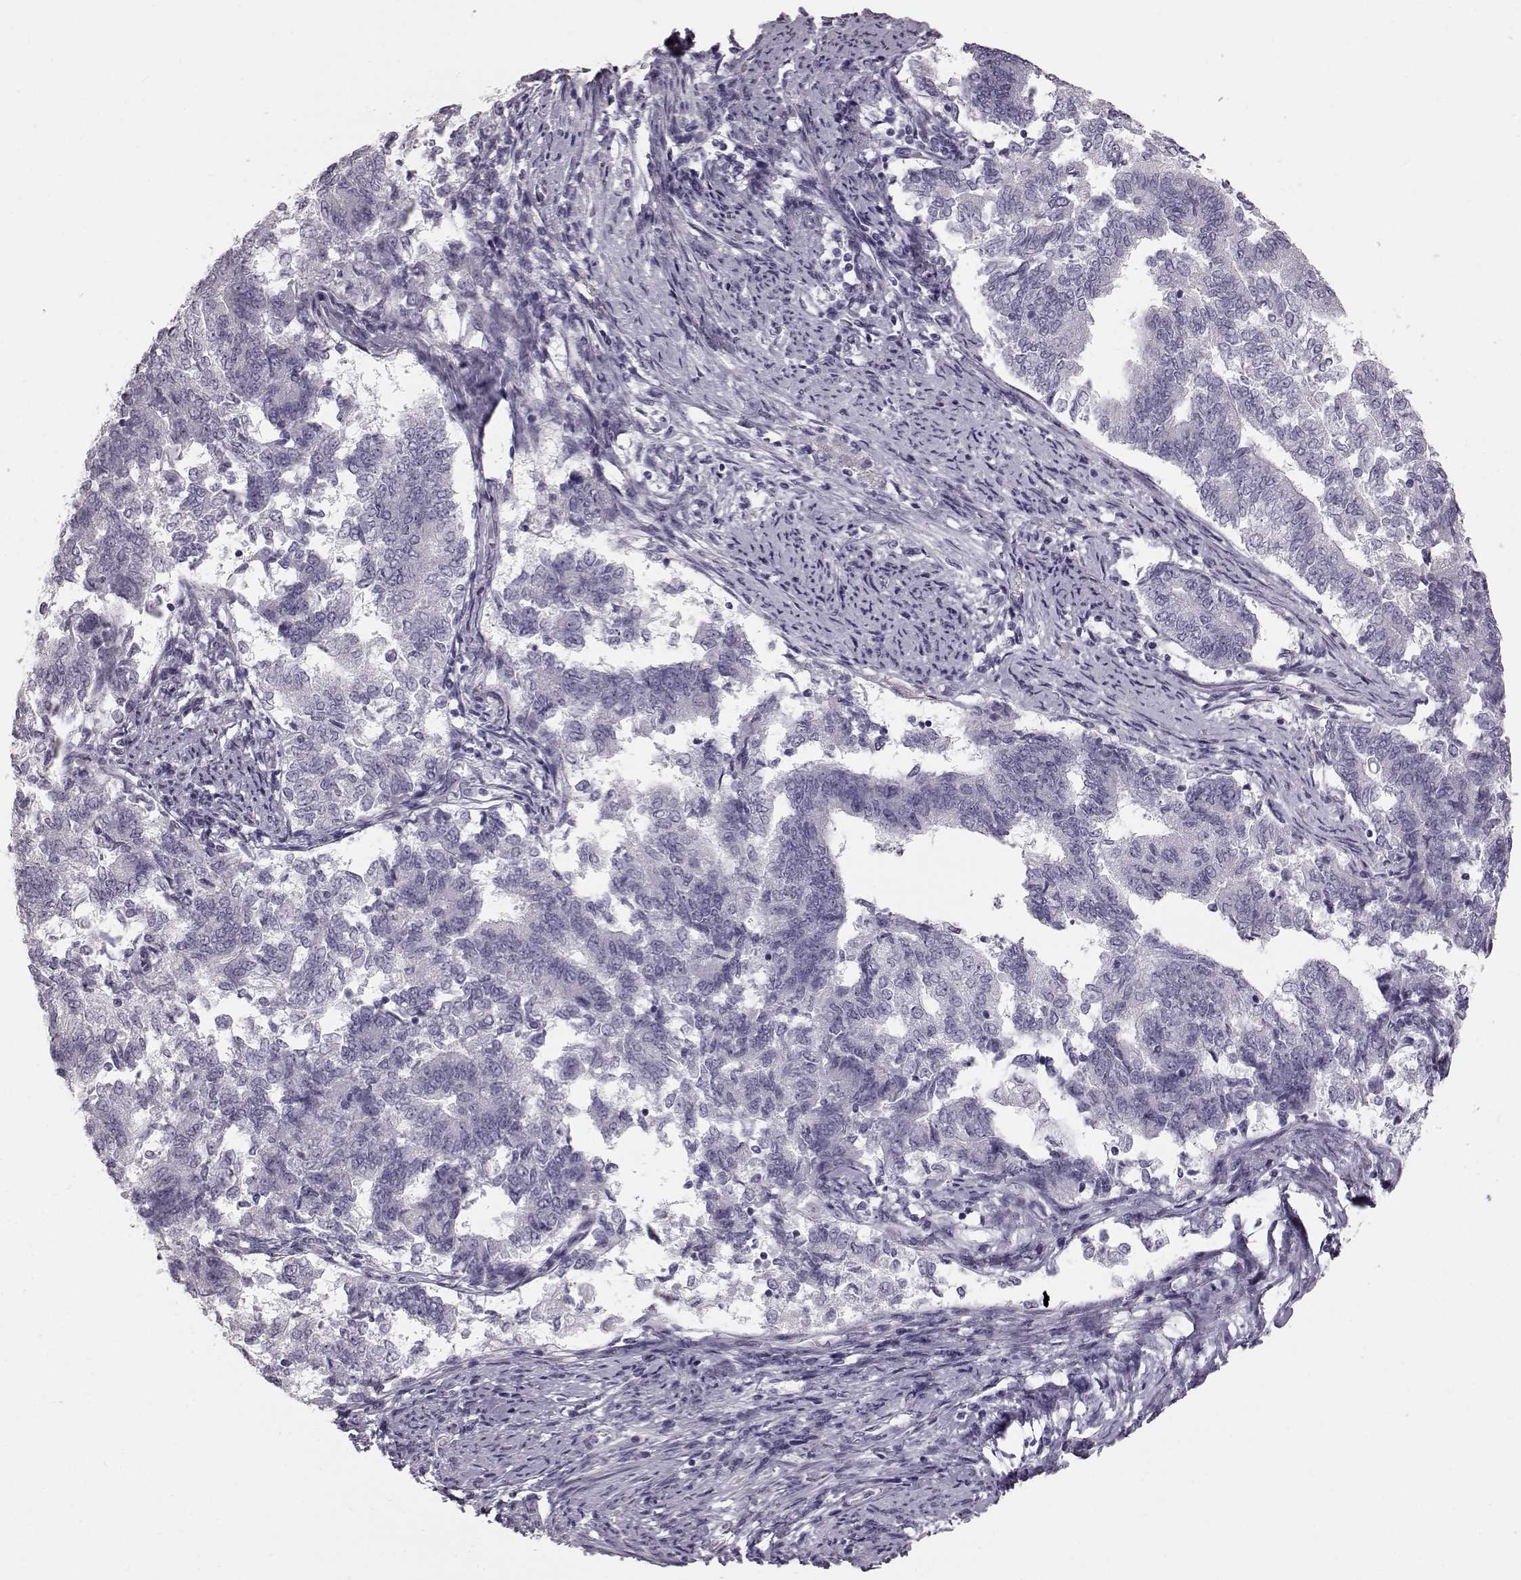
{"staining": {"intensity": "negative", "quantity": "none", "location": "none"}, "tissue": "endometrial cancer", "cell_type": "Tumor cells", "image_type": "cancer", "snomed": [{"axis": "morphology", "description": "Adenocarcinoma, NOS"}, {"axis": "topography", "description": "Endometrium"}], "caption": "There is no significant positivity in tumor cells of endometrial cancer (adenocarcinoma). (DAB (3,3'-diaminobenzidine) immunohistochemistry visualized using brightfield microscopy, high magnification).", "gene": "TCHHL1", "patient": {"sex": "female", "age": 65}}